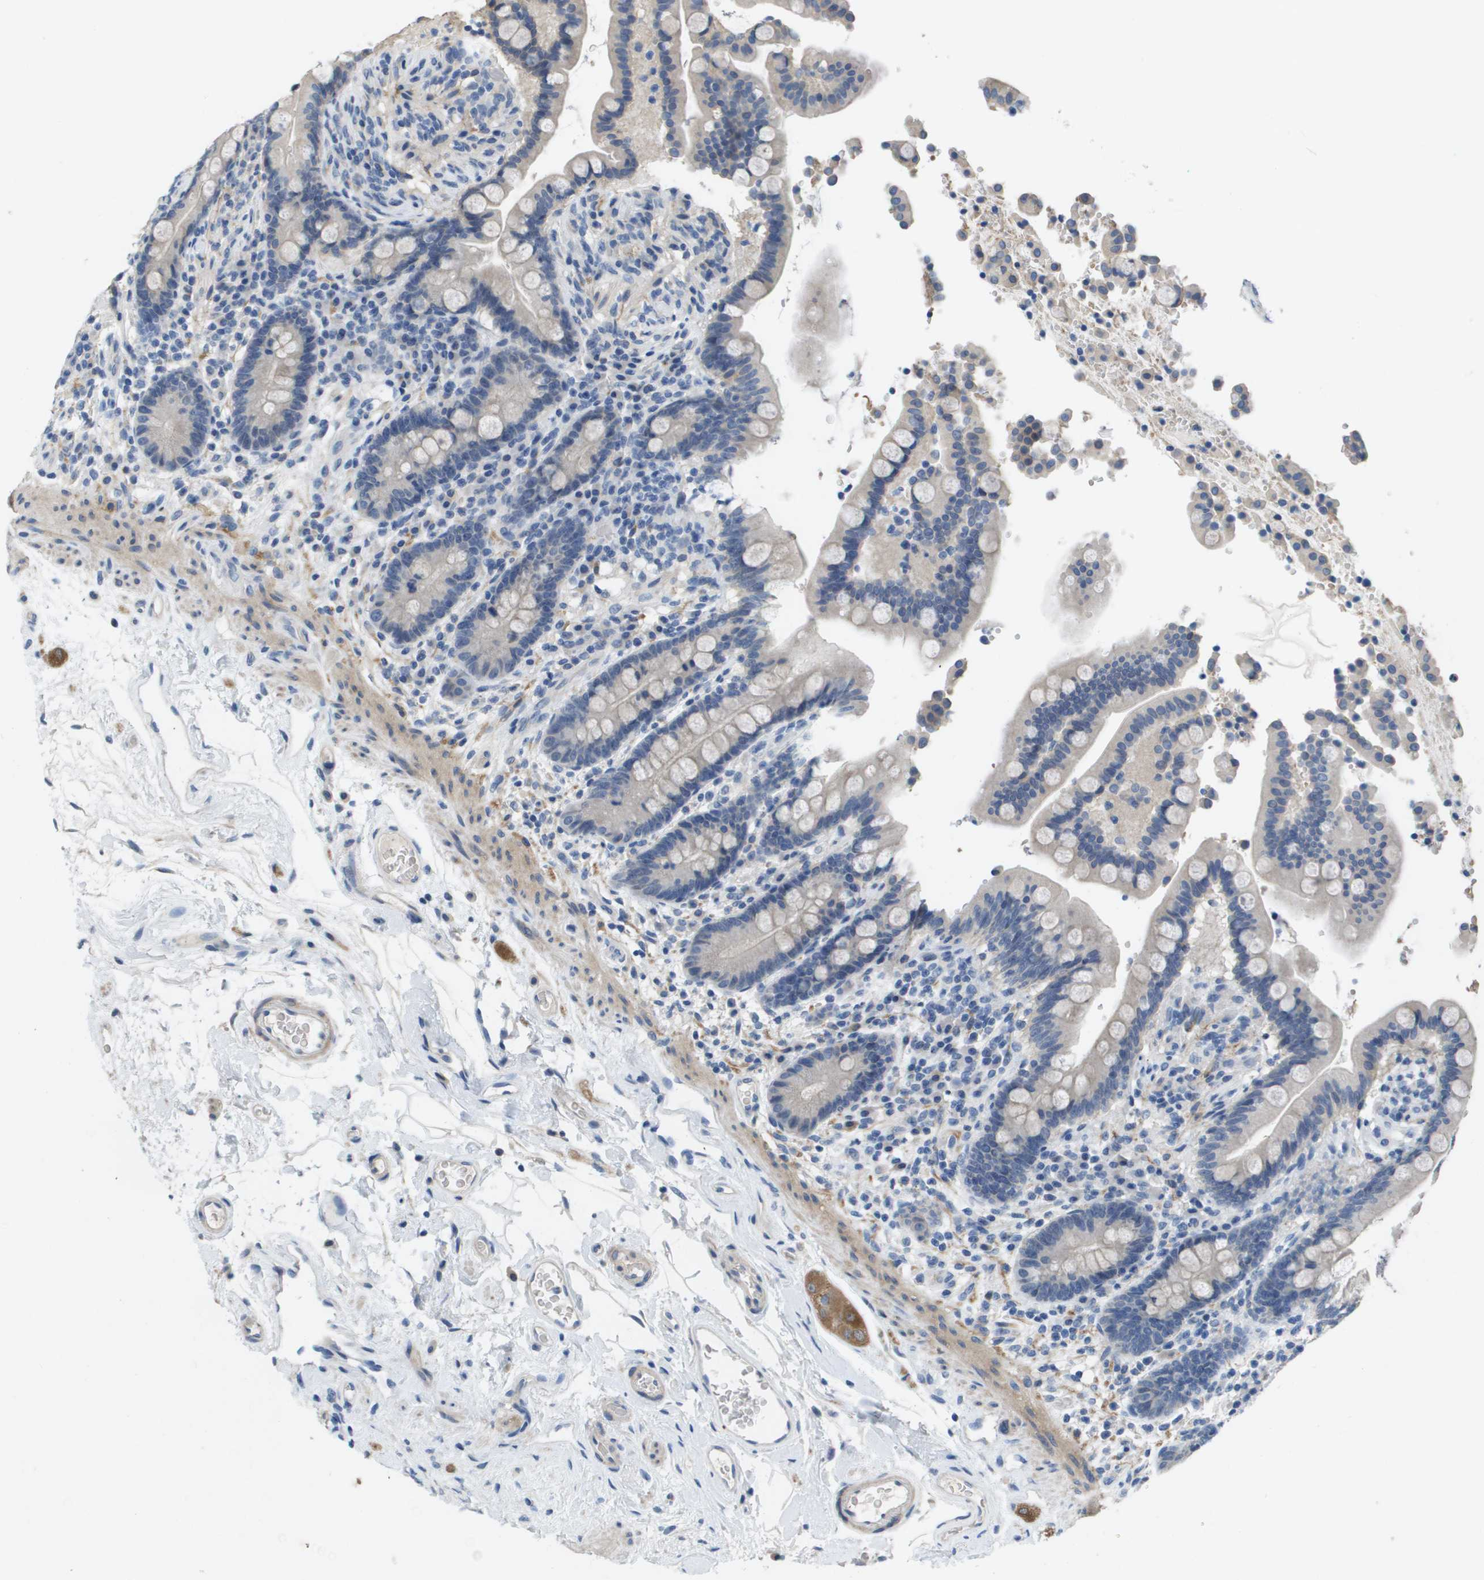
{"staining": {"intensity": "negative", "quantity": "none", "location": "none"}, "tissue": "colon", "cell_type": "Endothelial cells", "image_type": "normal", "snomed": [{"axis": "morphology", "description": "Normal tissue, NOS"}, {"axis": "topography", "description": "Colon"}], "caption": "Endothelial cells are negative for brown protein staining in normal colon. (DAB IHC with hematoxylin counter stain).", "gene": "NCS1", "patient": {"sex": "male", "age": 73}}